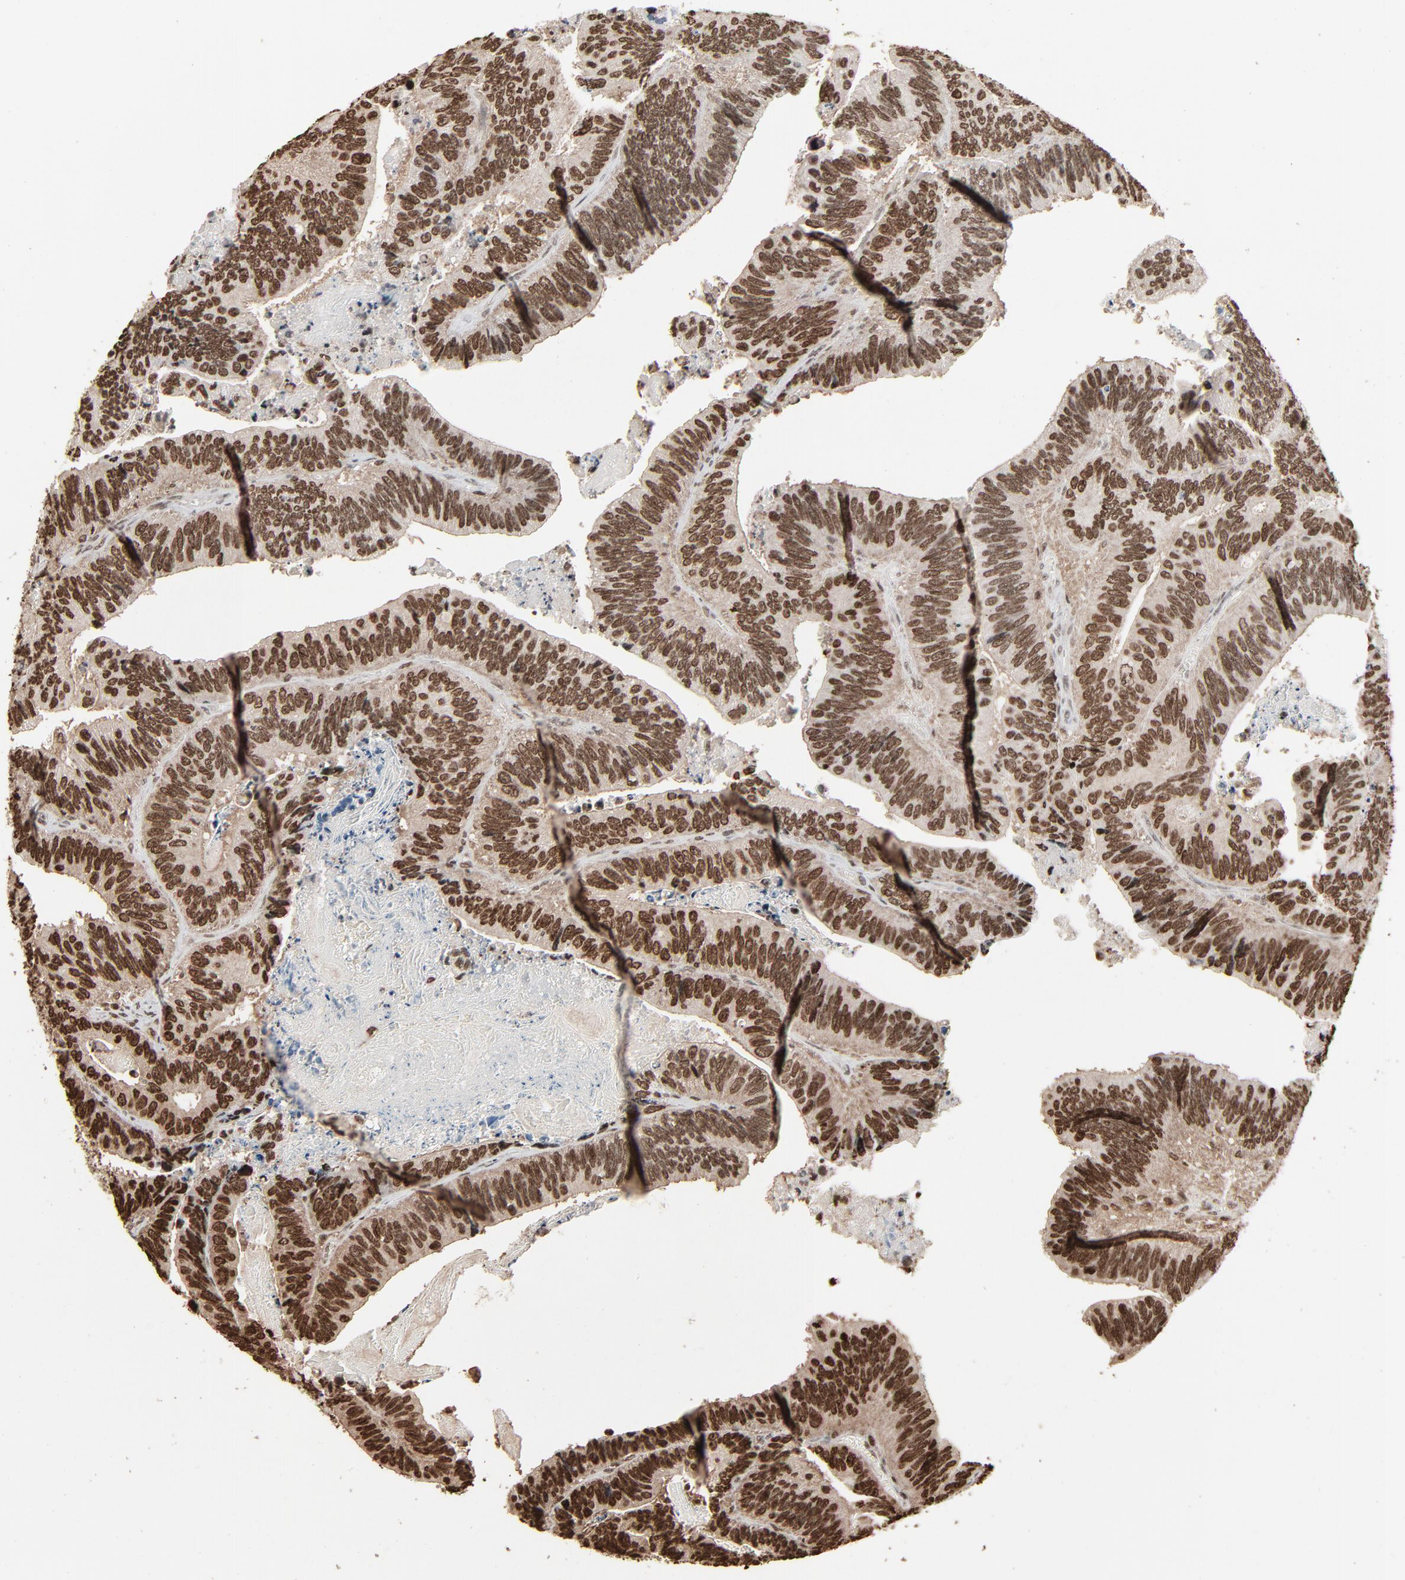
{"staining": {"intensity": "strong", "quantity": ">75%", "location": "nuclear"}, "tissue": "colorectal cancer", "cell_type": "Tumor cells", "image_type": "cancer", "snomed": [{"axis": "morphology", "description": "Adenocarcinoma, NOS"}, {"axis": "topography", "description": "Colon"}], "caption": "Strong nuclear positivity is appreciated in approximately >75% of tumor cells in adenocarcinoma (colorectal).", "gene": "RPS6KA3", "patient": {"sex": "male", "age": 72}}